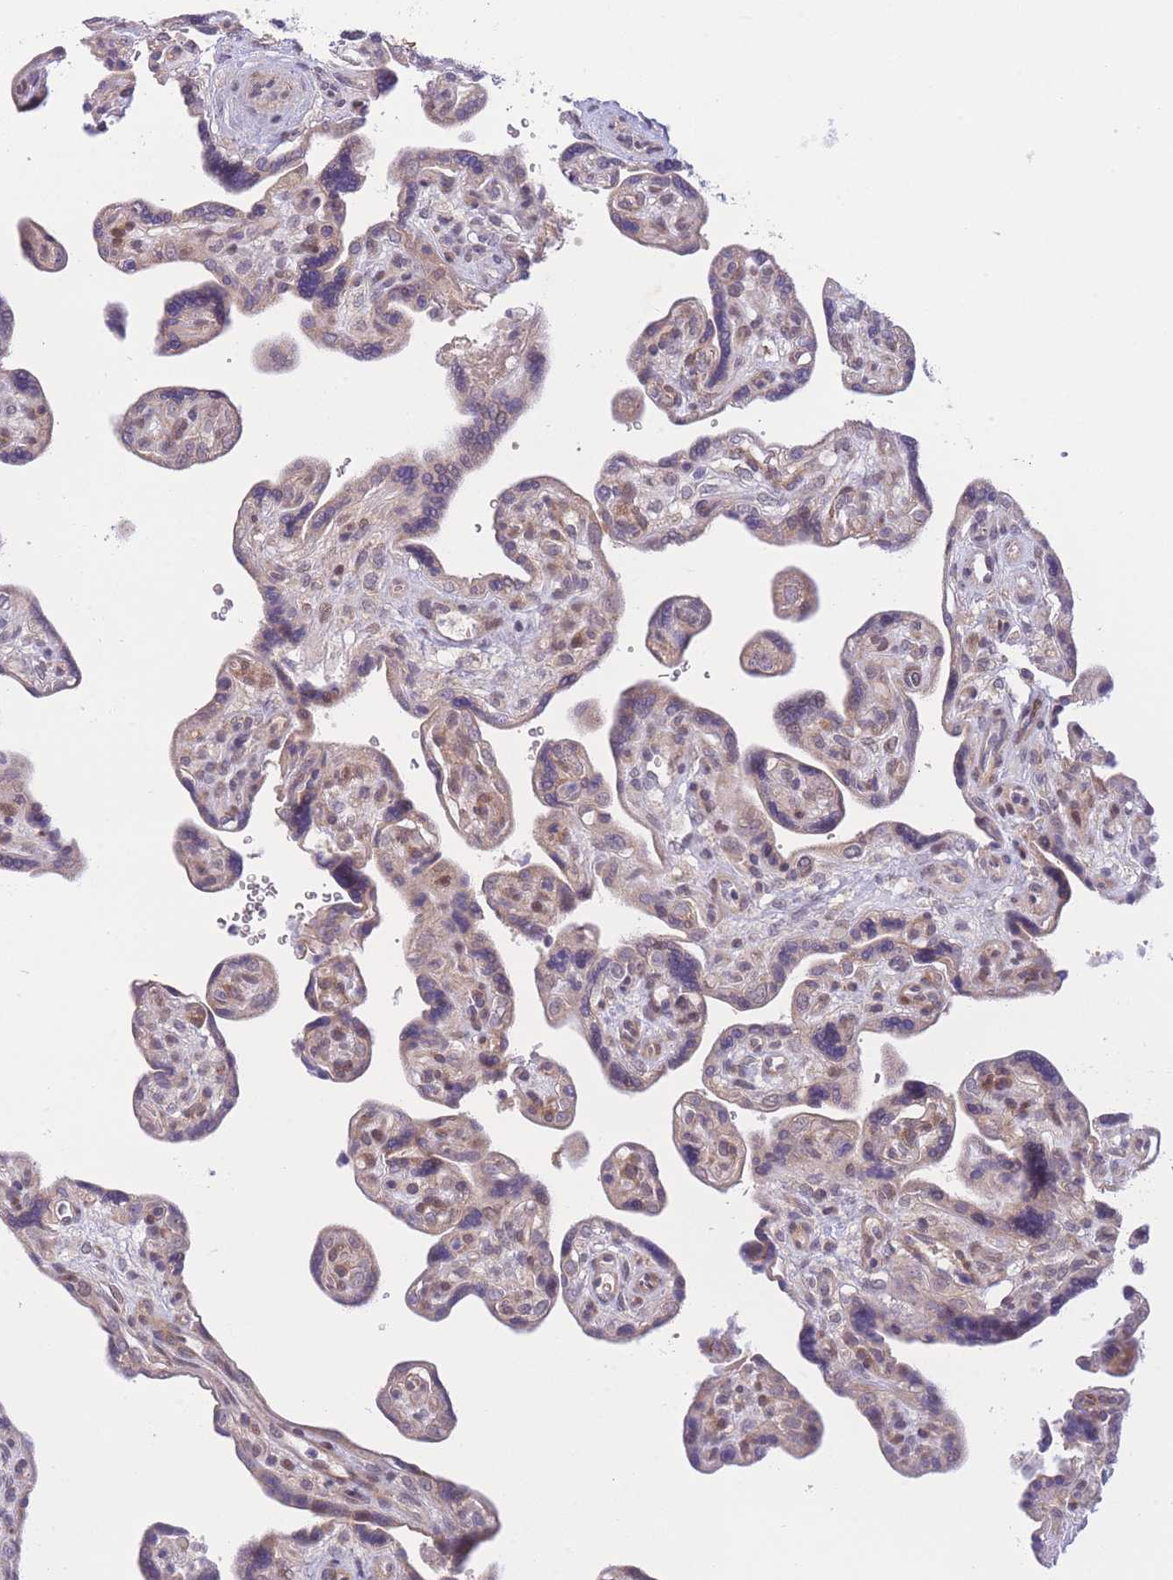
{"staining": {"intensity": "moderate", "quantity": "25%-75%", "location": "cytoplasmic/membranous,nuclear"}, "tissue": "placenta", "cell_type": "Trophoblastic cells", "image_type": "normal", "snomed": [{"axis": "morphology", "description": "Normal tissue, NOS"}, {"axis": "topography", "description": "Placenta"}], "caption": "Immunohistochemistry (DAB (3,3'-diaminobenzidine)) staining of unremarkable placenta exhibits moderate cytoplasmic/membranous,nuclear protein staining in about 25%-75% of trophoblastic cells.", "gene": "CDC25B", "patient": {"sex": "female", "age": 39}}